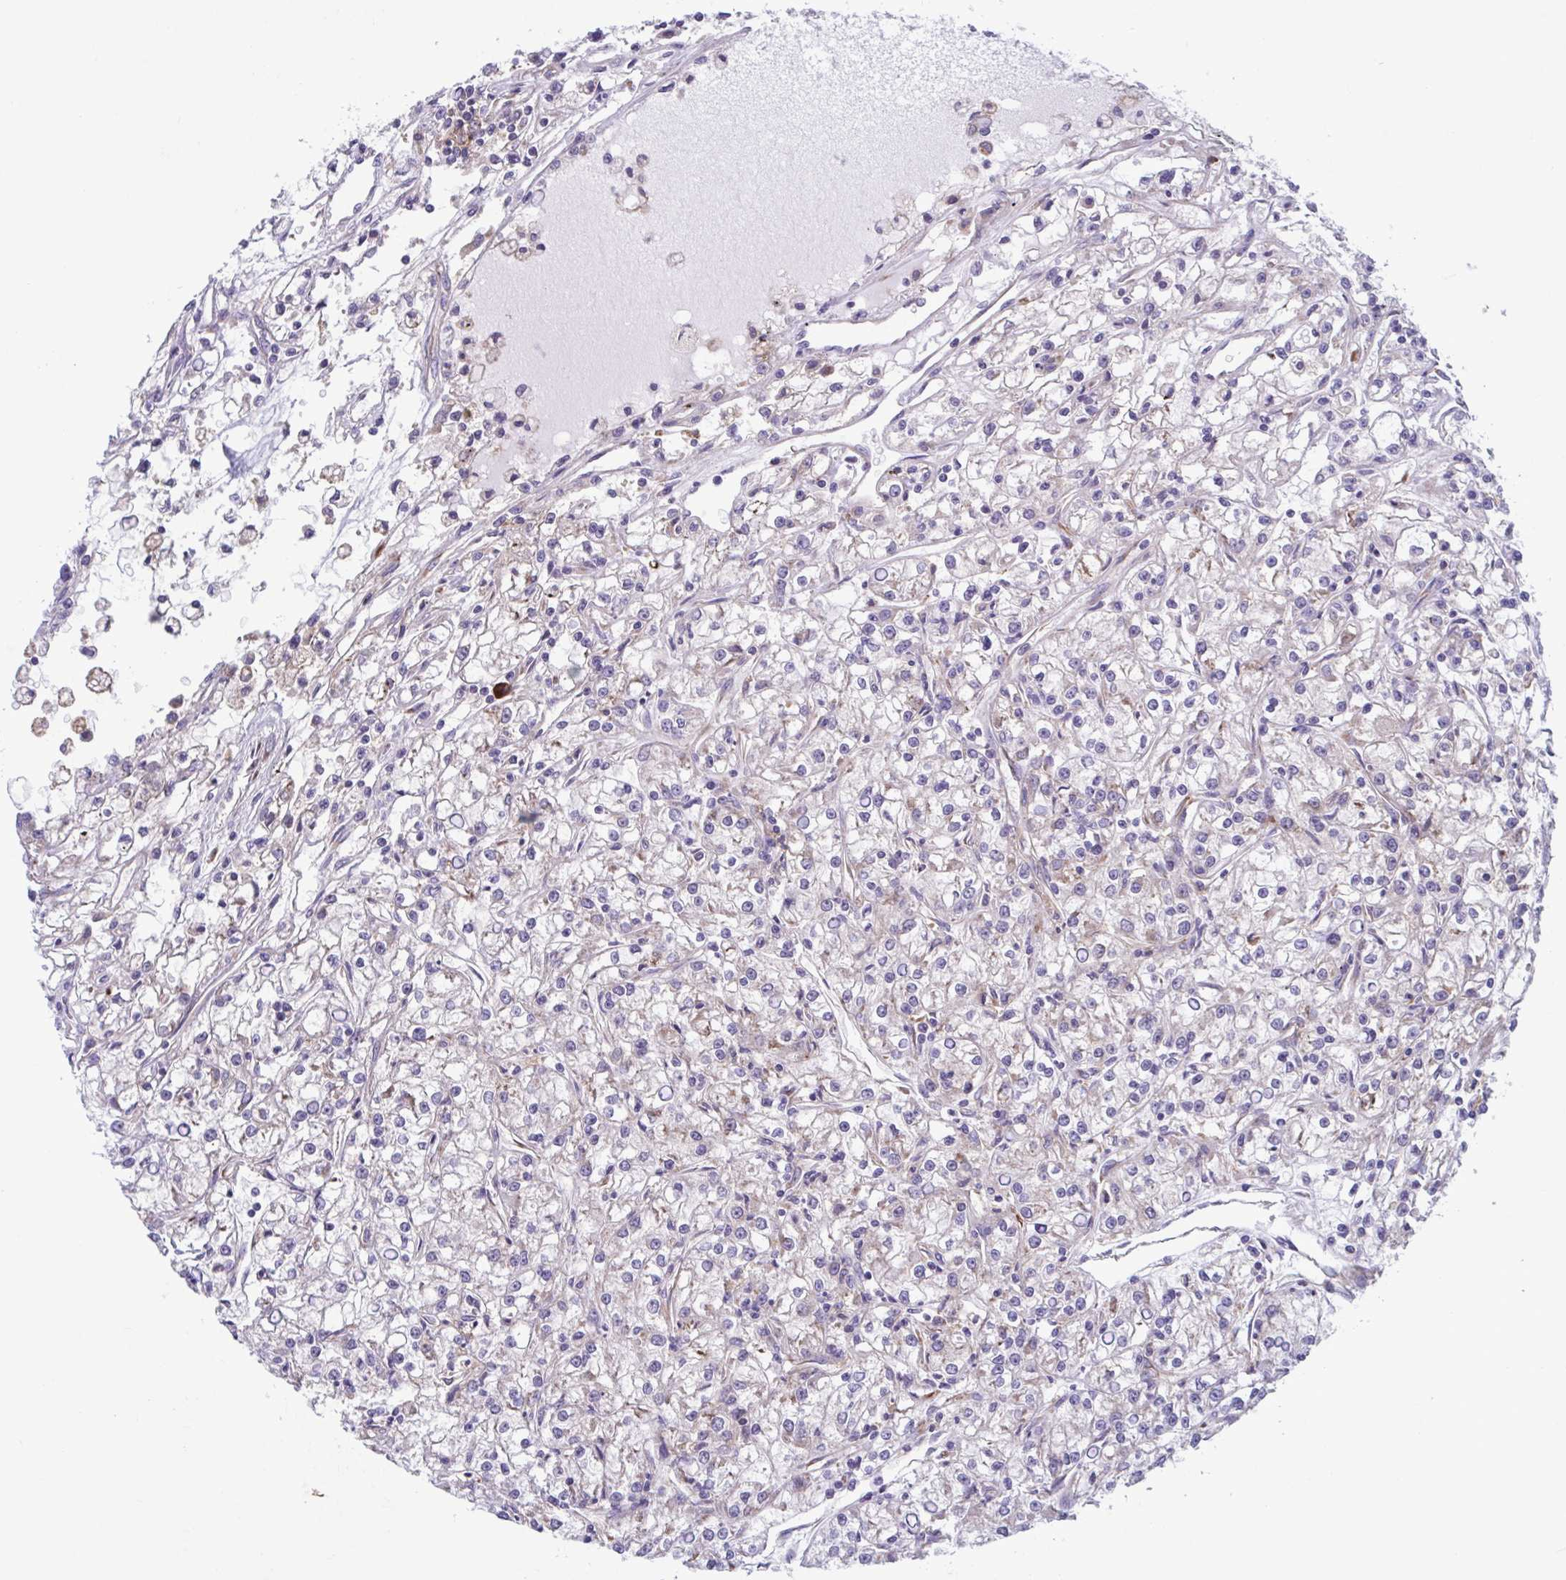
{"staining": {"intensity": "negative", "quantity": "none", "location": "none"}, "tissue": "renal cancer", "cell_type": "Tumor cells", "image_type": "cancer", "snomed": [{"axis": "morphology", "description": "Adenocarcinoma, NOS"}, {"axis": "topography", "description": "Kidney"}], "caption": "Tumor cells are negative for protein expression in human renal cancer.", "gene": "RPS16", "patient": {"sex": "female", "age": 59}}